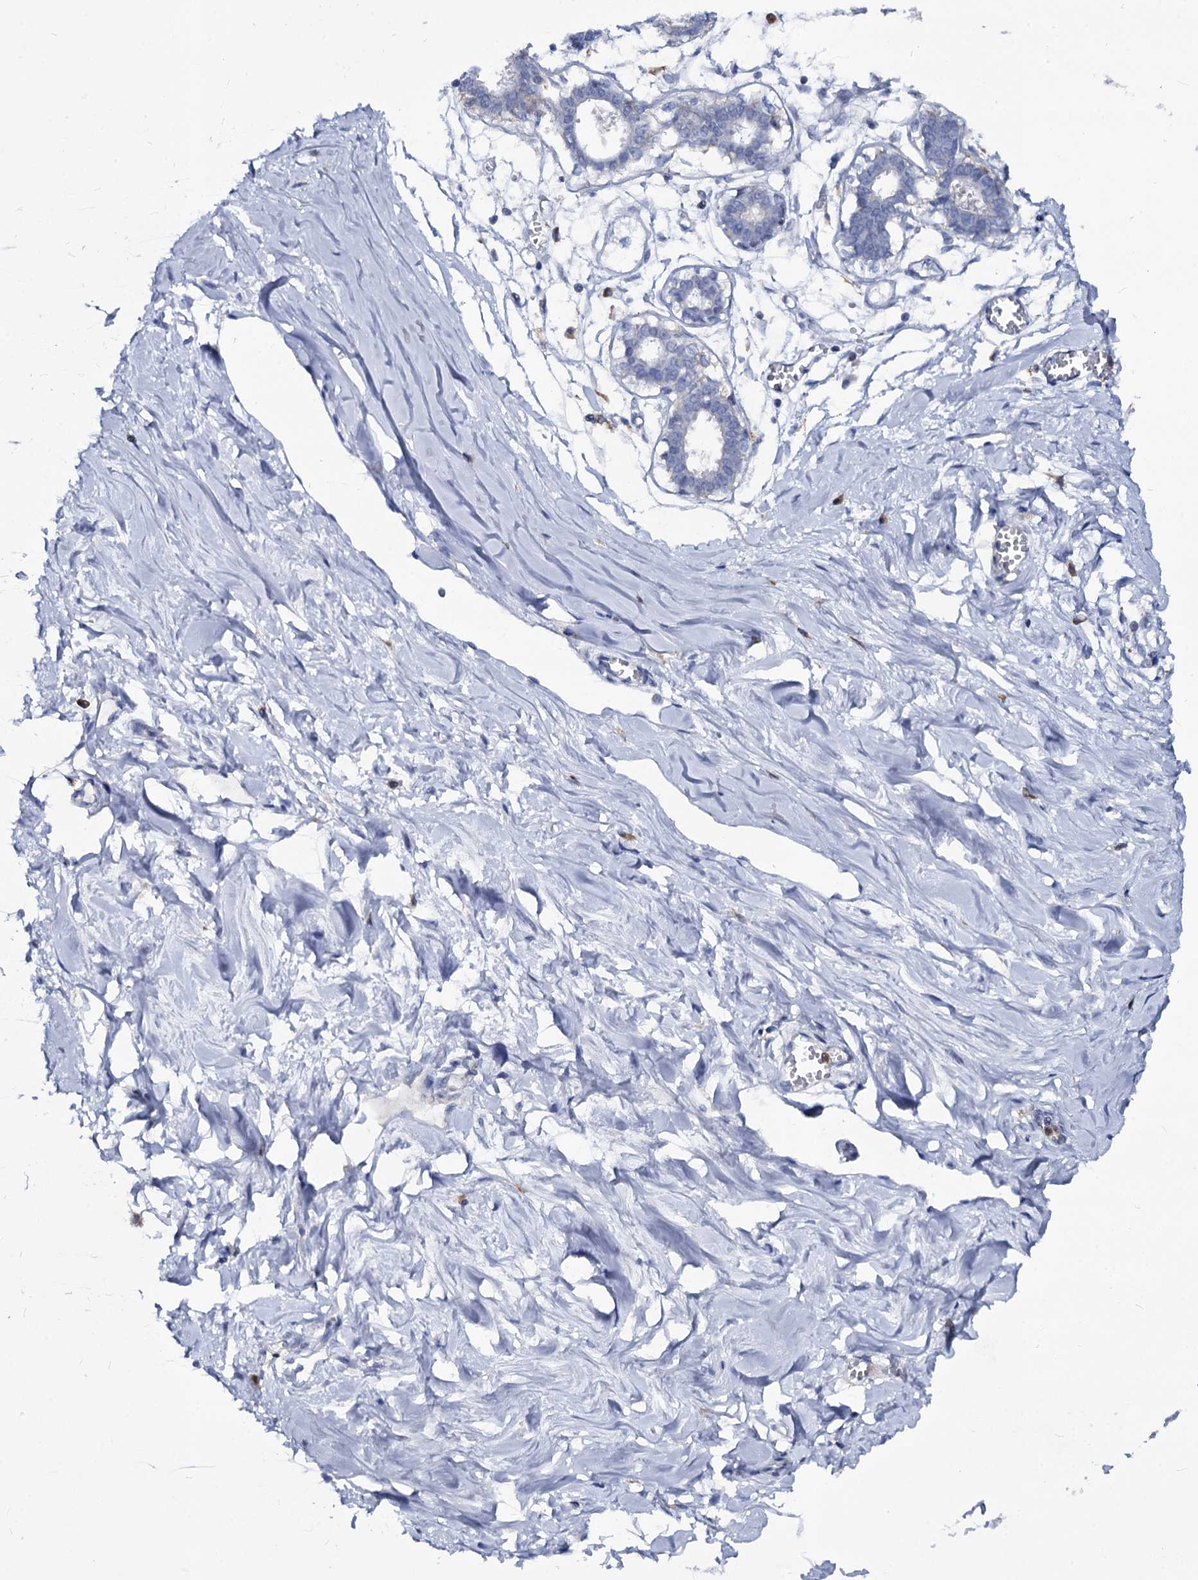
{"staining": {"intensity": "negative", "quantity": "none", "location": "none"}, "tissue": "breast", "cell_type": "Adipocytes", "image_type": "normal", "snomed": [{"axis": "morphology", "description": "Normal tissue, NOS"}, {"axis": "topography", "description": "Breast"}], "caption": "High magnification brightfield microscopy of benign breast stained with DAB (3,3'-diaminobenzidine) (brown) and counterstained with hematoxylin (blue): adipocytes show no significant positivity.", "gene": "RHOG", "patient": {"sex": "female", "age": 27}}